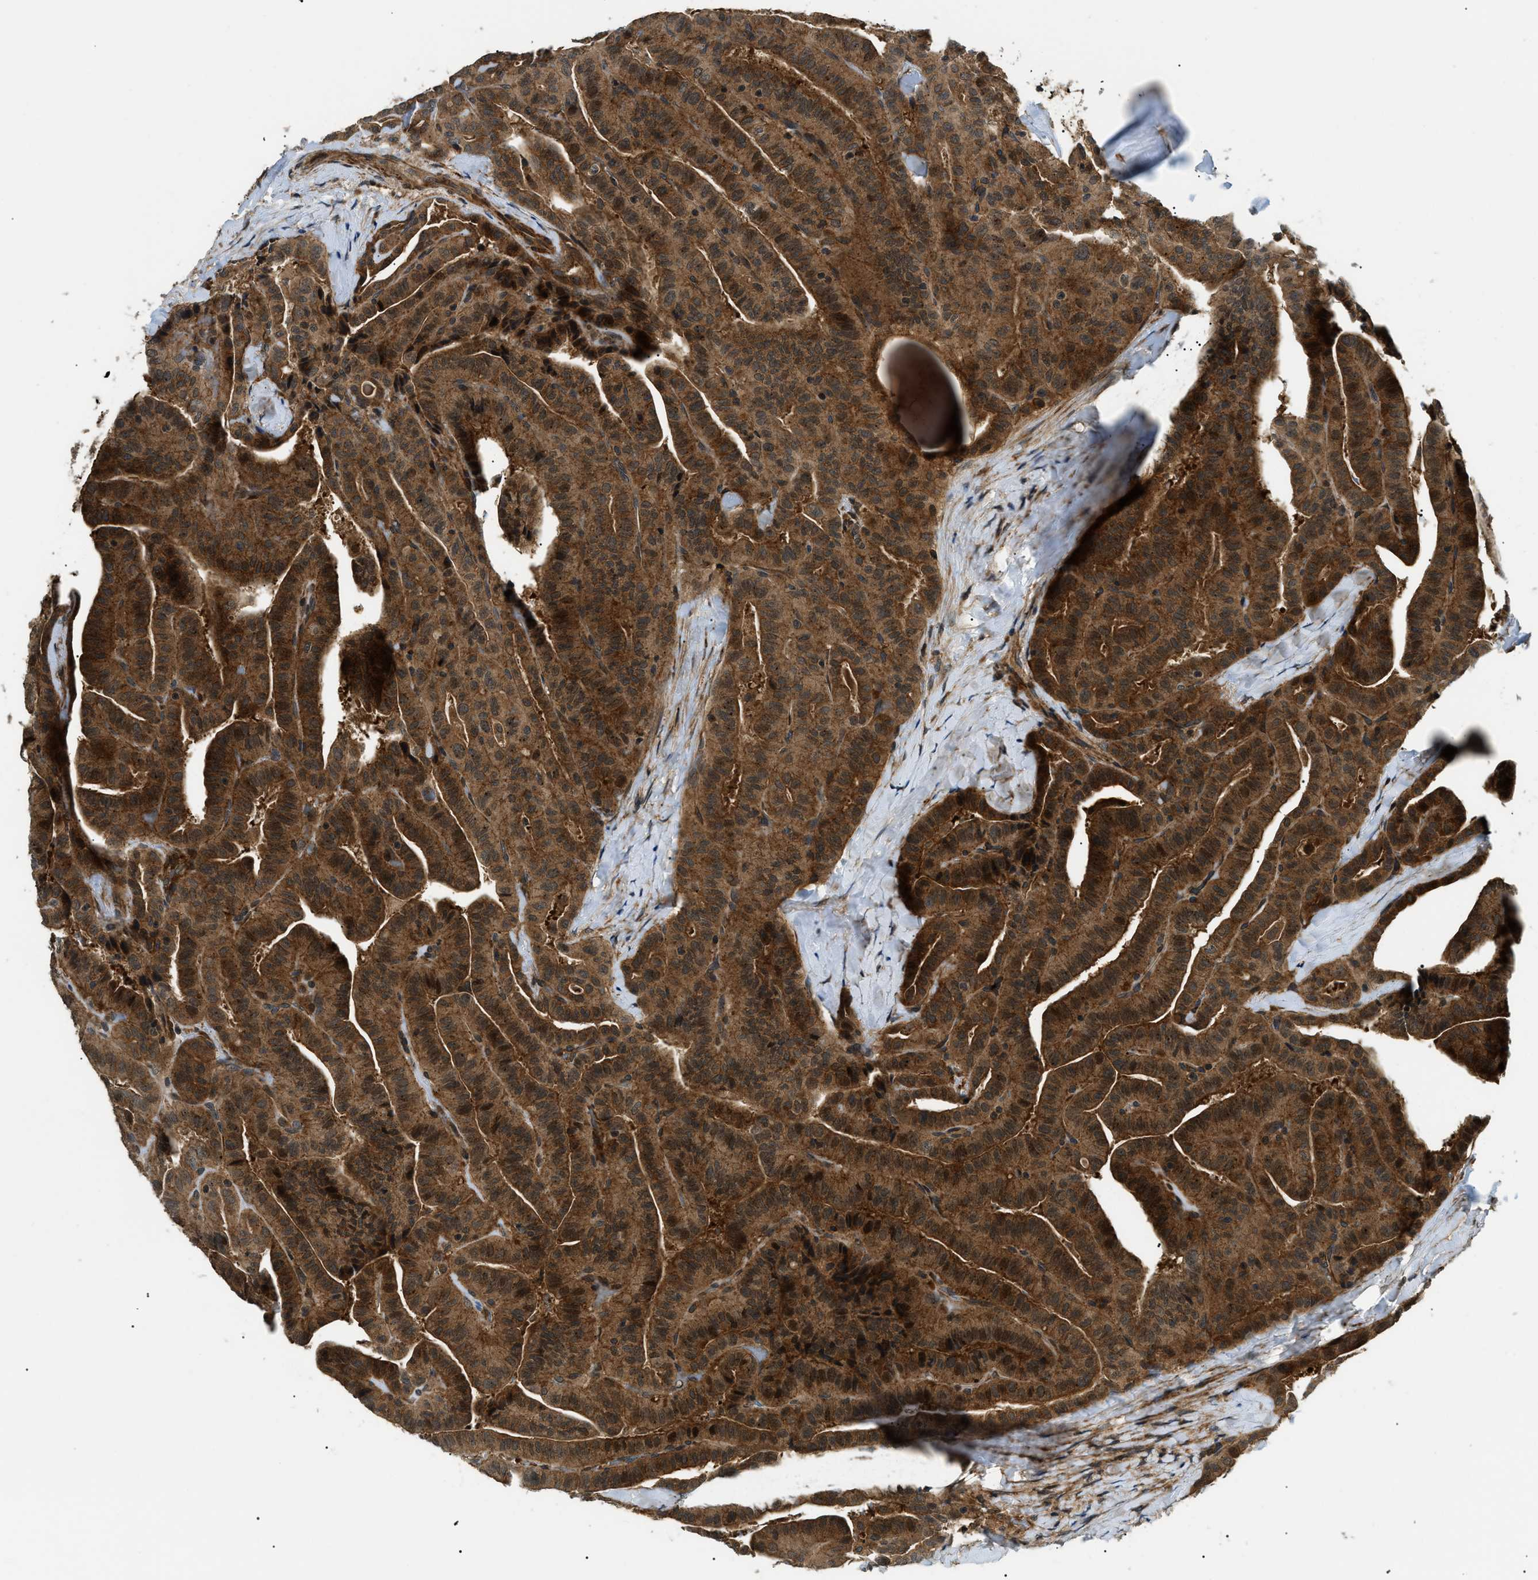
{"staining": {"intensity": "strong", "quantity": ">75%", "location": "cytoplasmic/membranous"}, "tissue": "thyroid cancer", "cell_type": "Tumor cells", "image_type": "cancer", "snomed": [{"axis": "morphology", "description": "Papillary adenocarcinoma, NOS"}, {"axis": "topography", "description": "Thyroid gland"}], "caption": "Immunohistochemical staining of thyroid cancer (papillary adenocarcinoma) shows strong cytoplasmic/membranous protein expression in approximately >75% of tumor cells.", "gene": "ATP6AP1", "patient": {"sex": "male", "age": 77}}